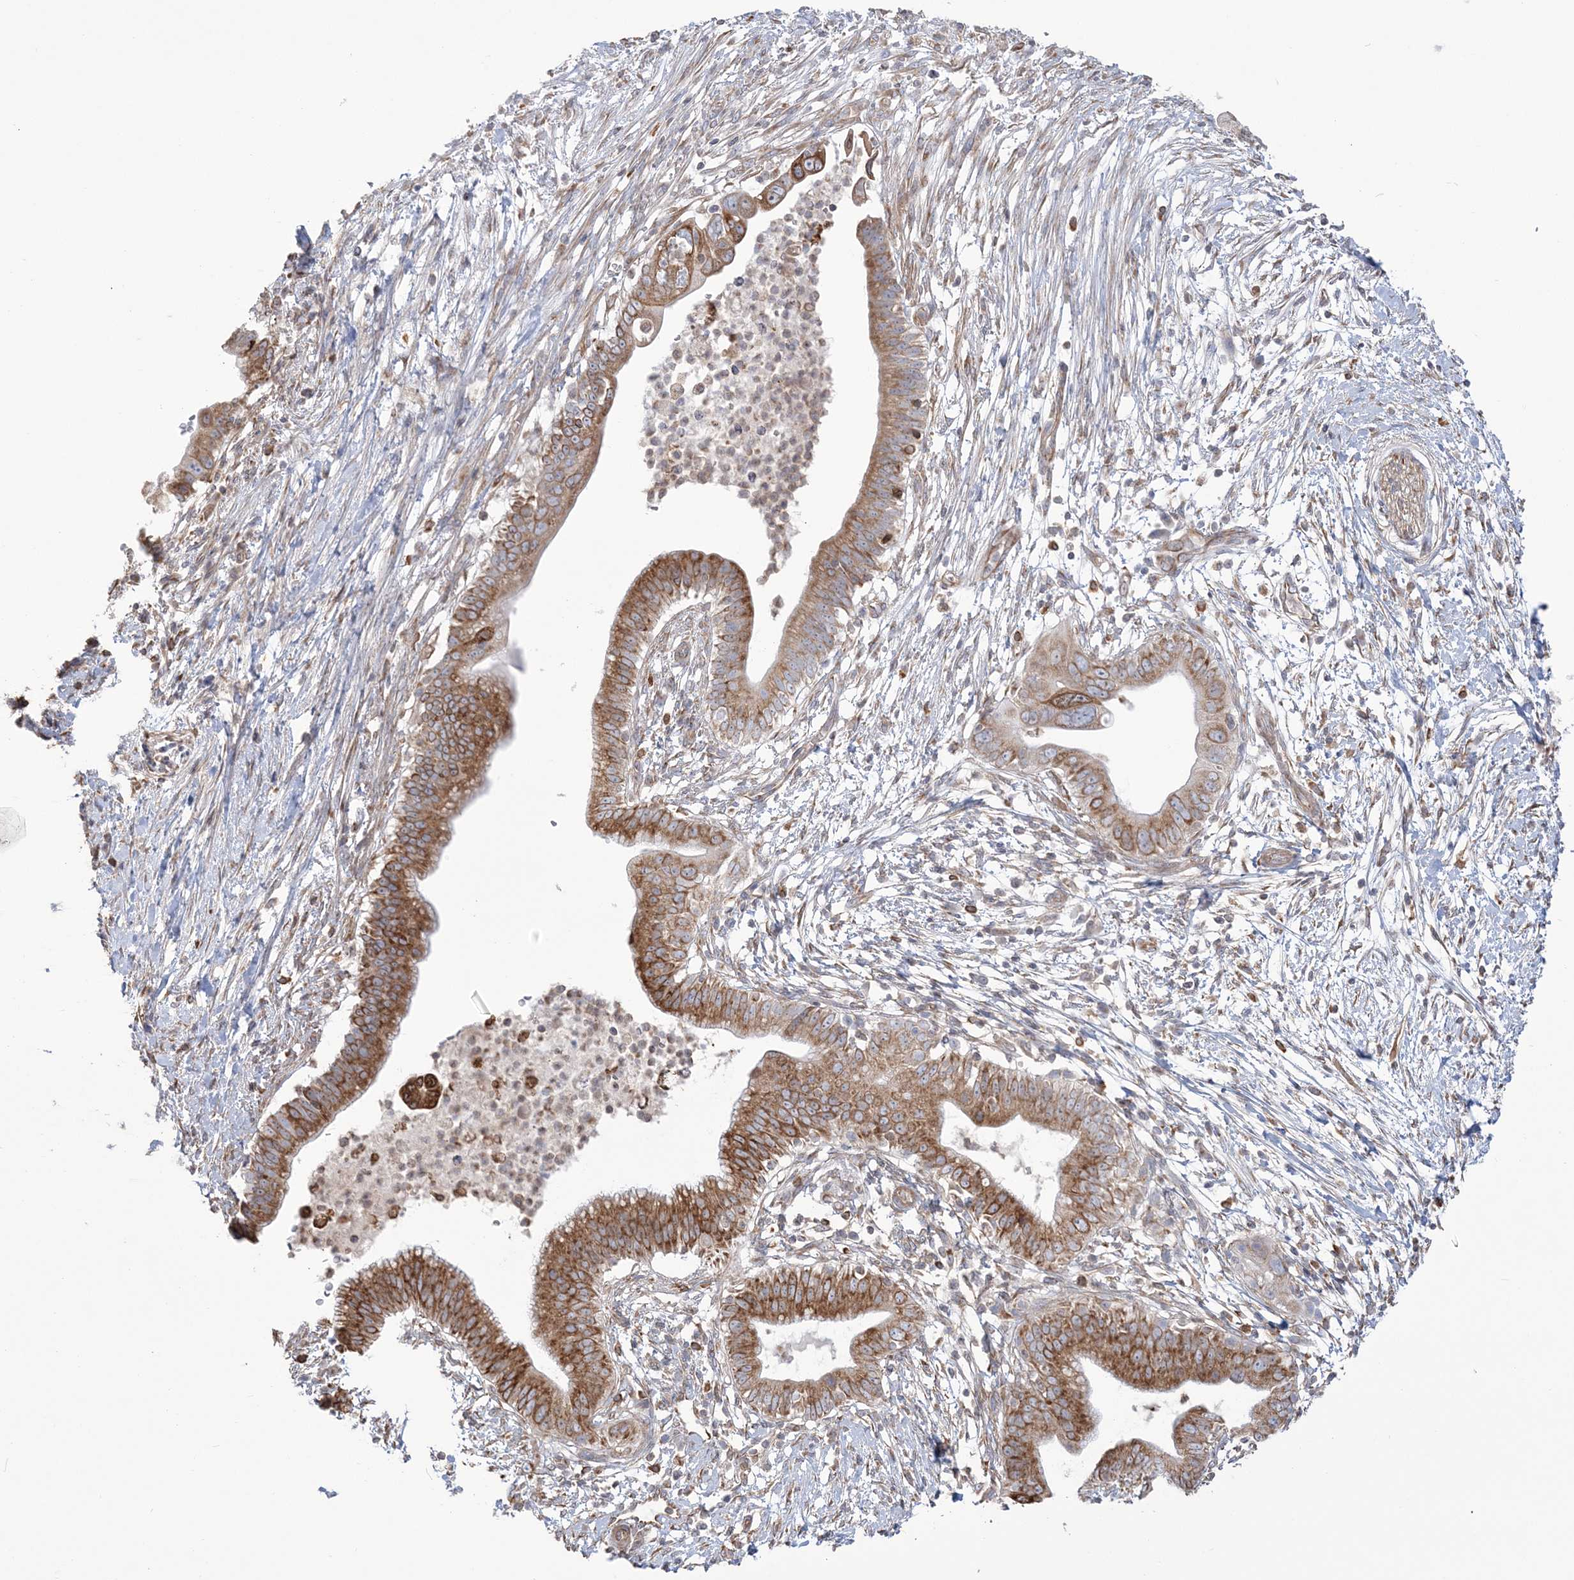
{"staining": {"intensity": "moderate", "quantity": ">75%", "location": "cytoplasmic/membranous"}, "tissue": "pancreatic cancer", "cell_type": "Tumor cells", "image_type": "cancer", "snomed": [{"axis": "morphology", "description": "Adenocarcinoma, NOS"}, {"axis": "topography", "description": "Pancreas"}], "caption": "Protein staining of adenocarcinoma (pancreatic) tissue reveals moderate cytoplasmic/membranous staining in approximately >75% of tumor cells. The protein is stained brown, and the nuclei are stained in blue (DAB IHC with brightfield microscopy, high magnification).", "gene": "ZNF821", "patient": {"sex": "male", "age": 68}}